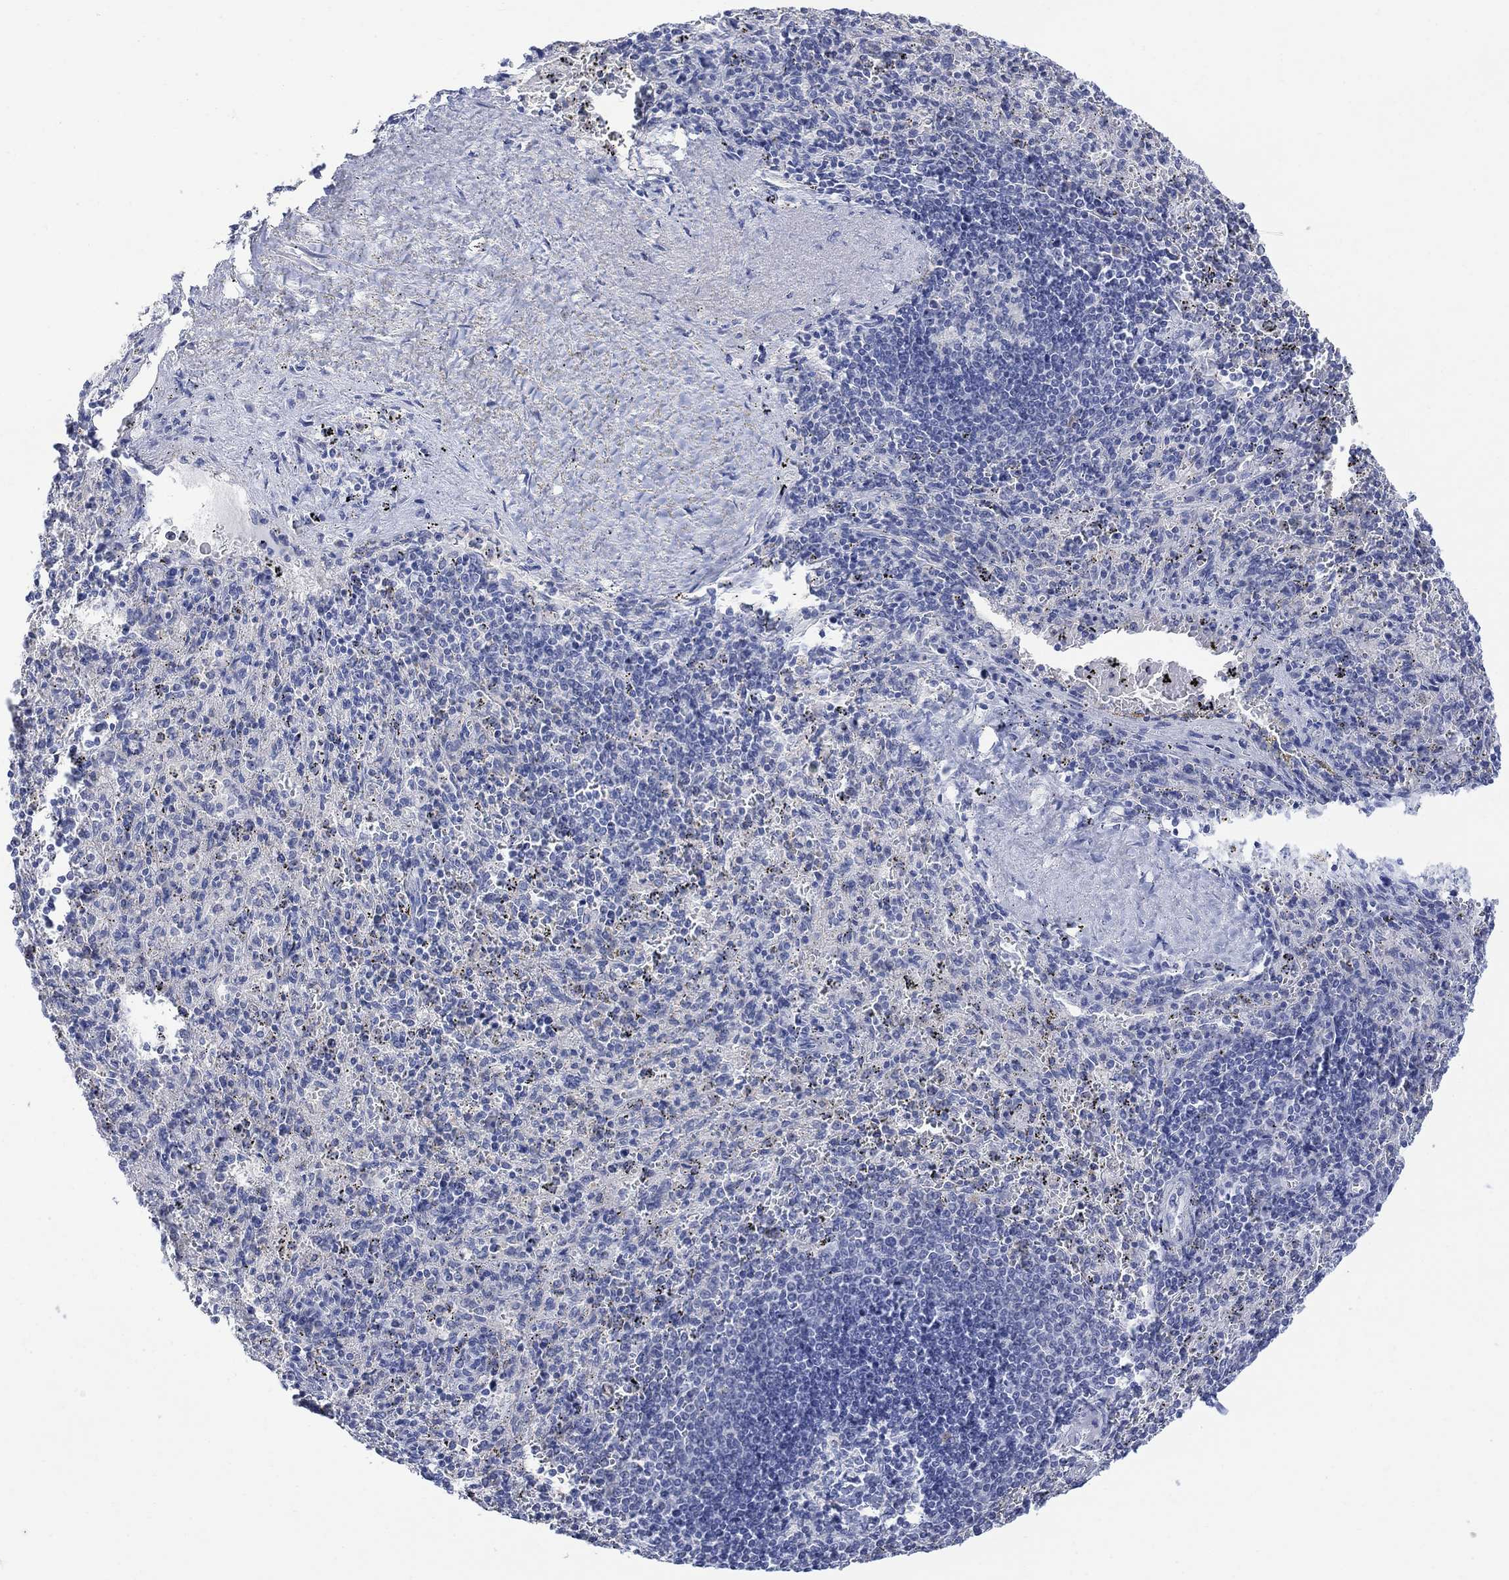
{"staining": {"intensity": "negative", "quantity": "none", "location": "none"}, "tissue": "spleen", "cell_type": "Cells in red pulp", "image_type": "normal", "snomed": [{"axis": "morphology", "description": "Normal tissue, NOS"}, {"axis": "topography", "description": "Spleen"}], "caption": "Immunohistochemistry histopathology image of unremarkable human spleen stained for a protein (brown), which shows no staining in cells in red pulp. (Immunohistochemistry (ihc), brightfield microscopy, high magnification).", "gene": "FBP2", "patient": {"sex": "male", "age": 57}}